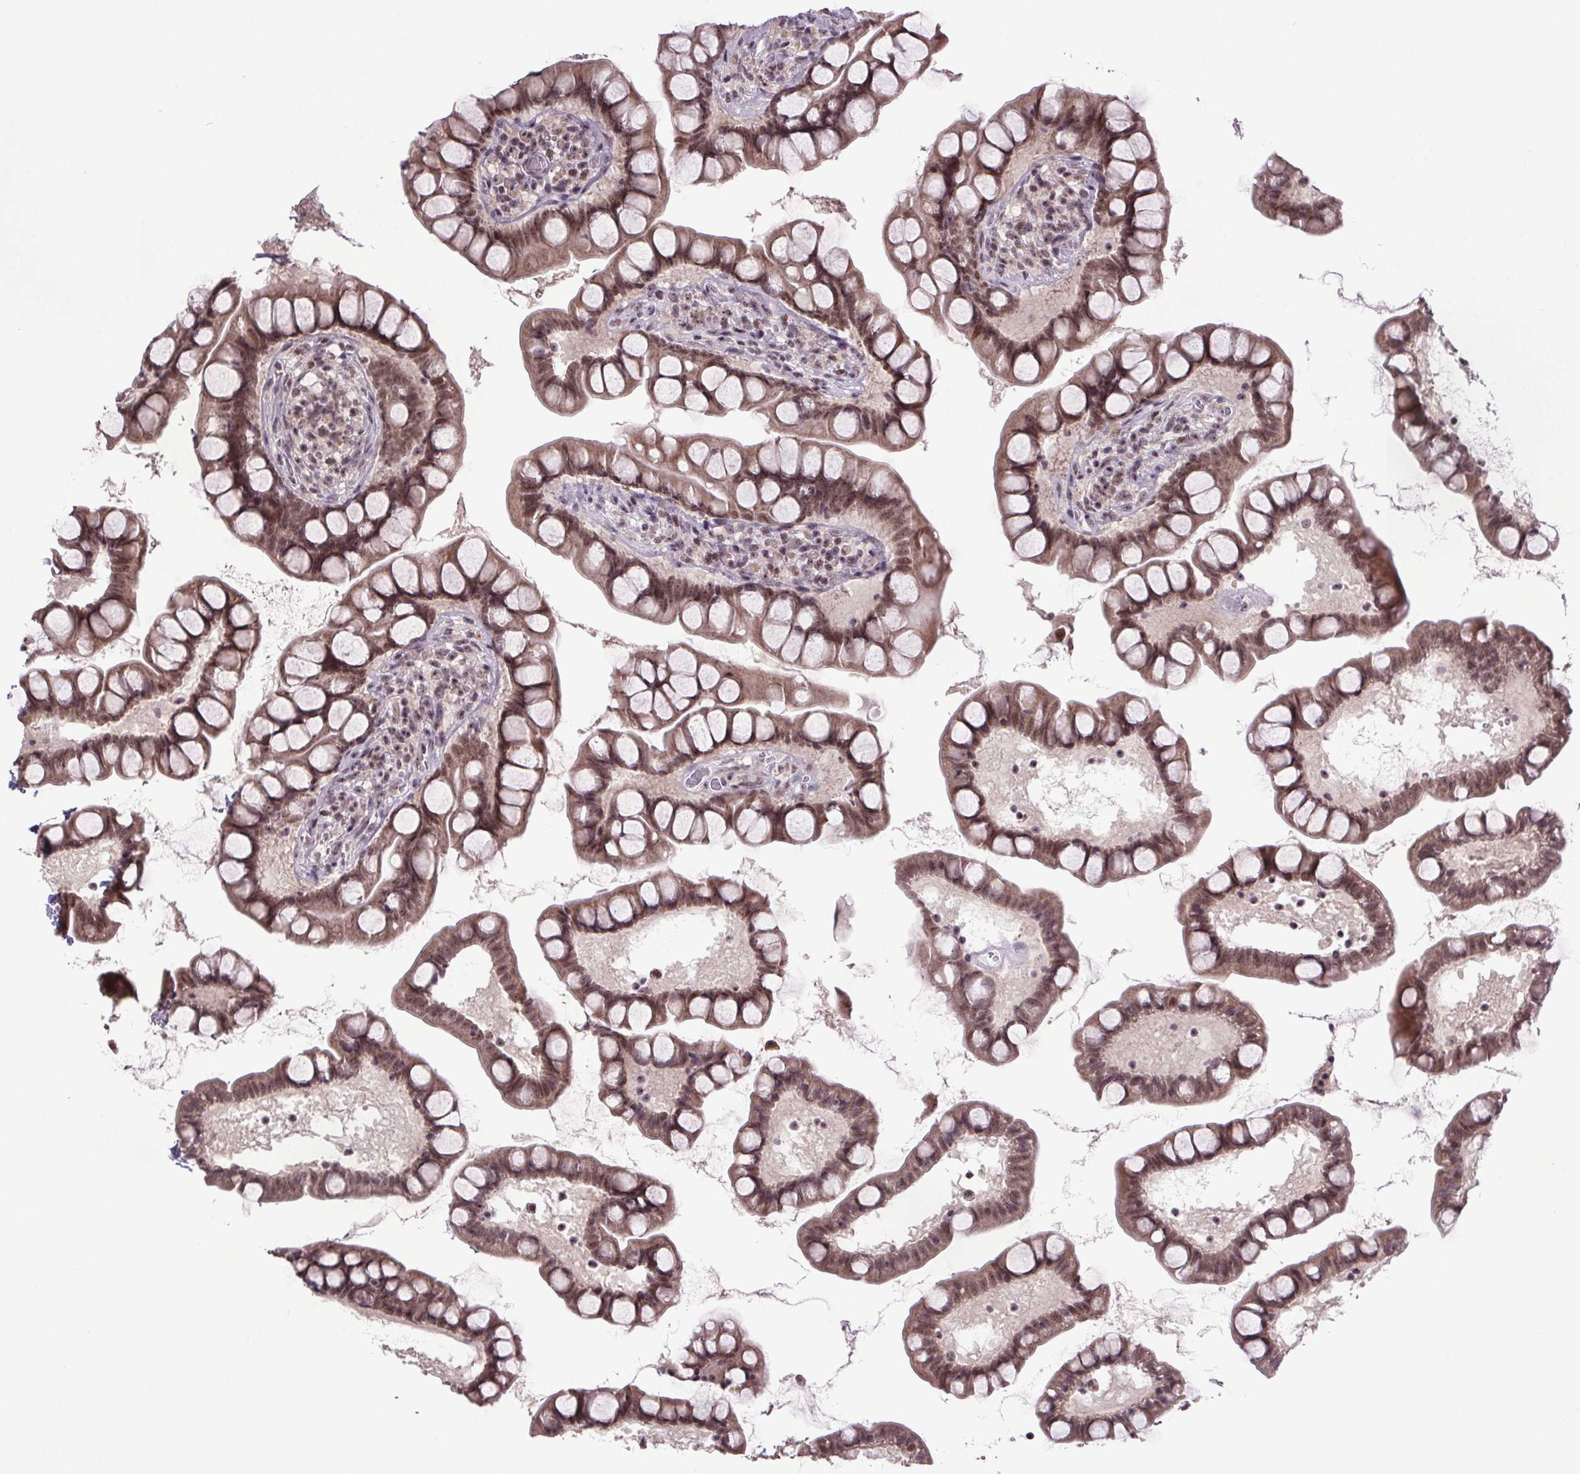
{"staining": {"intensity": "moderate", "quantity": "25%-75%", "location": "cytoplasmic/membranous,nuclear"}, "tissue": "small intestine", "cell_type": "Glandular cells", "image_type": "normal", "snomed": [{"axis": "morphology", "description": "Normal tissue, NOS"}, {"axis": "topography", "description": "Small intestine"}], "caption": "The photomicrograph reveals immunohistochemical staining of benign small intestine. There is moderate cytoplasmic/membranous,nuclear staining is present in about 25%-75% of glandular cells.", "gene": "ATMIN", "patient": {"sex": "male", "age": 70}}